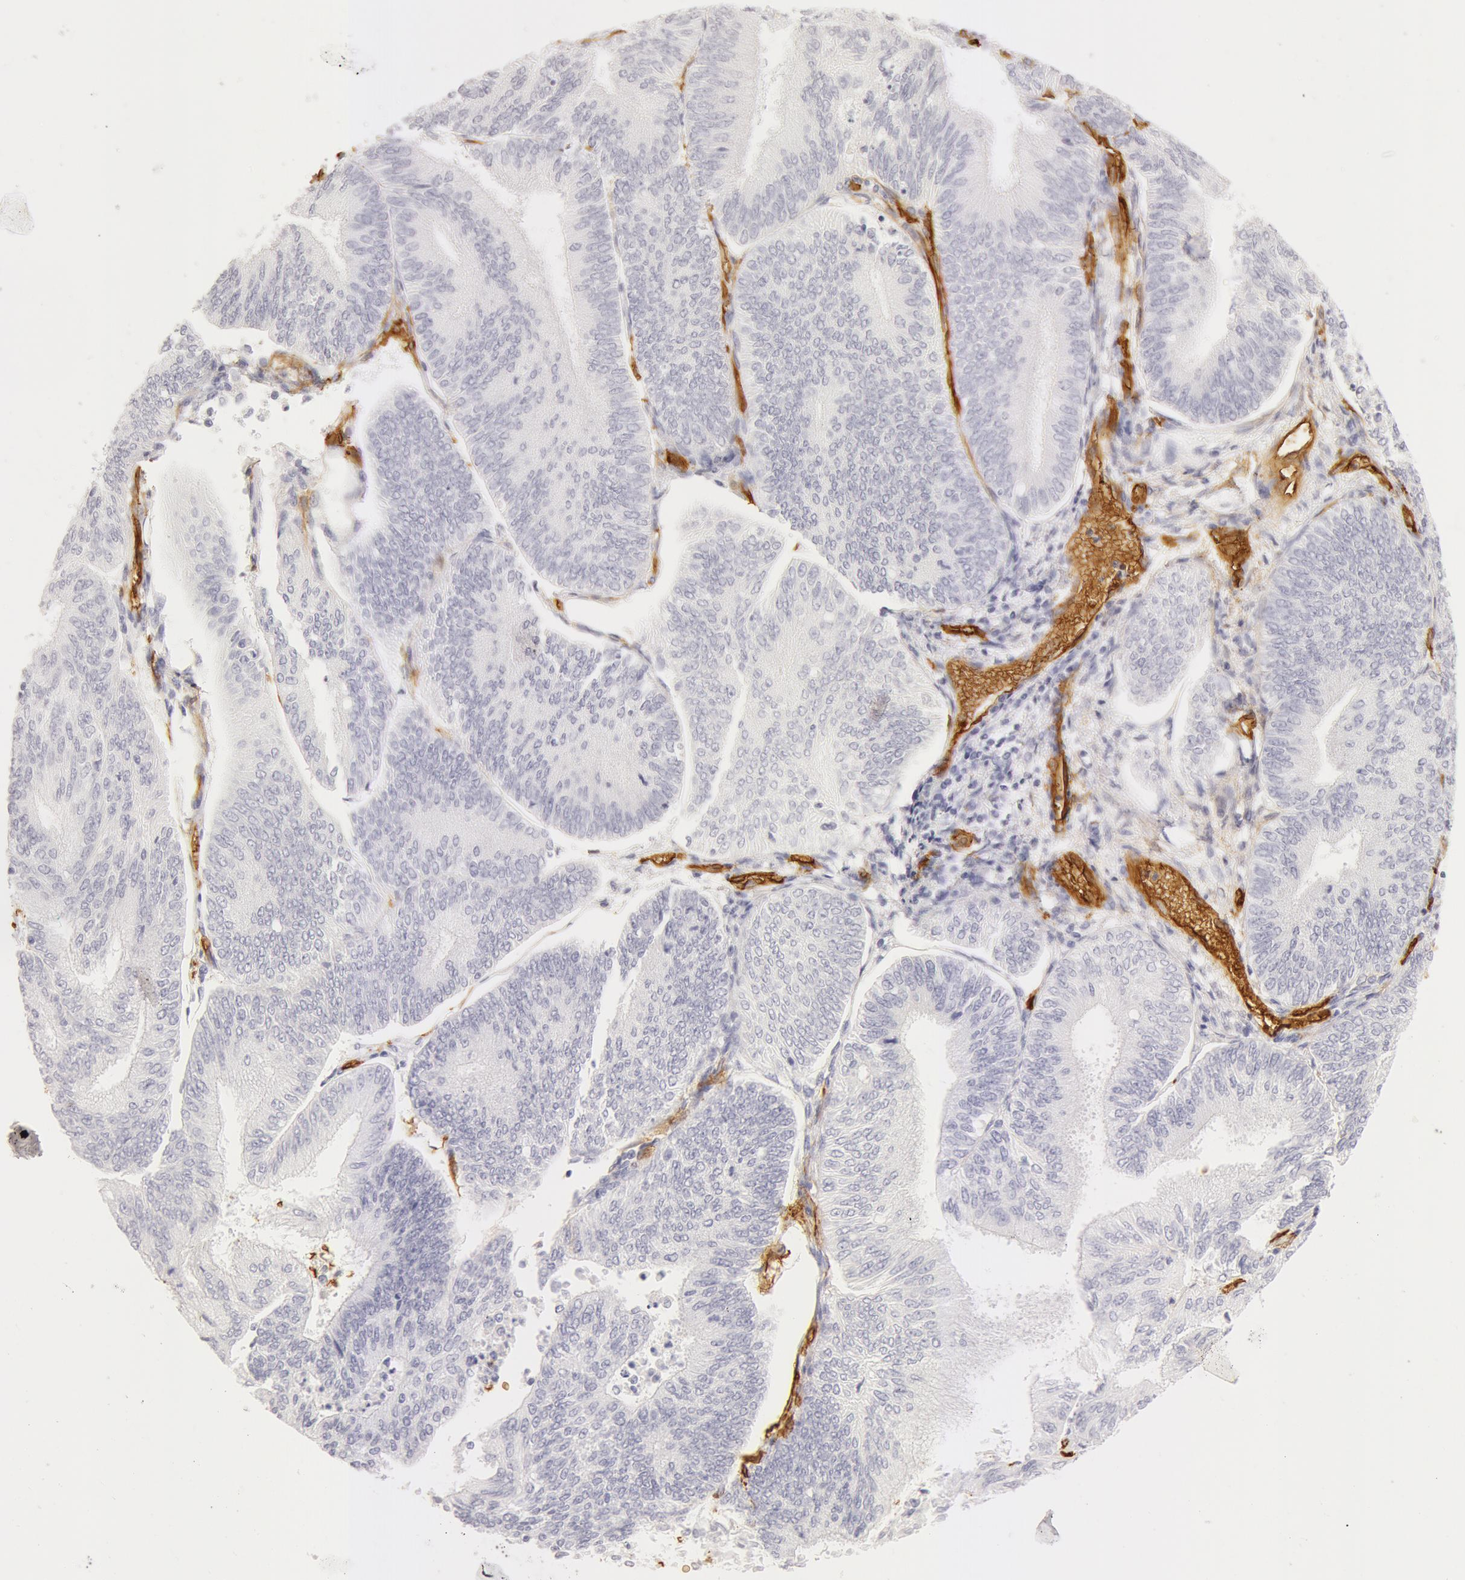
{"staining": {"intensity": "negative", "quantity": "none", "location": "none"}, "tissue": "endometrial cancer", "cell_type": "Tumor cells", "image_type": "cancer", "snomed": [{"axis": "morphology", "description": "Adenocarcinoma, NOS"}, {"axis": "topography", "description": "Endometrium"}], "caption": "There is no significant expression in tumor cells of endometrial cancer.", "gene": "AQP1", "patient": {"sex": "female", "age": 55}}